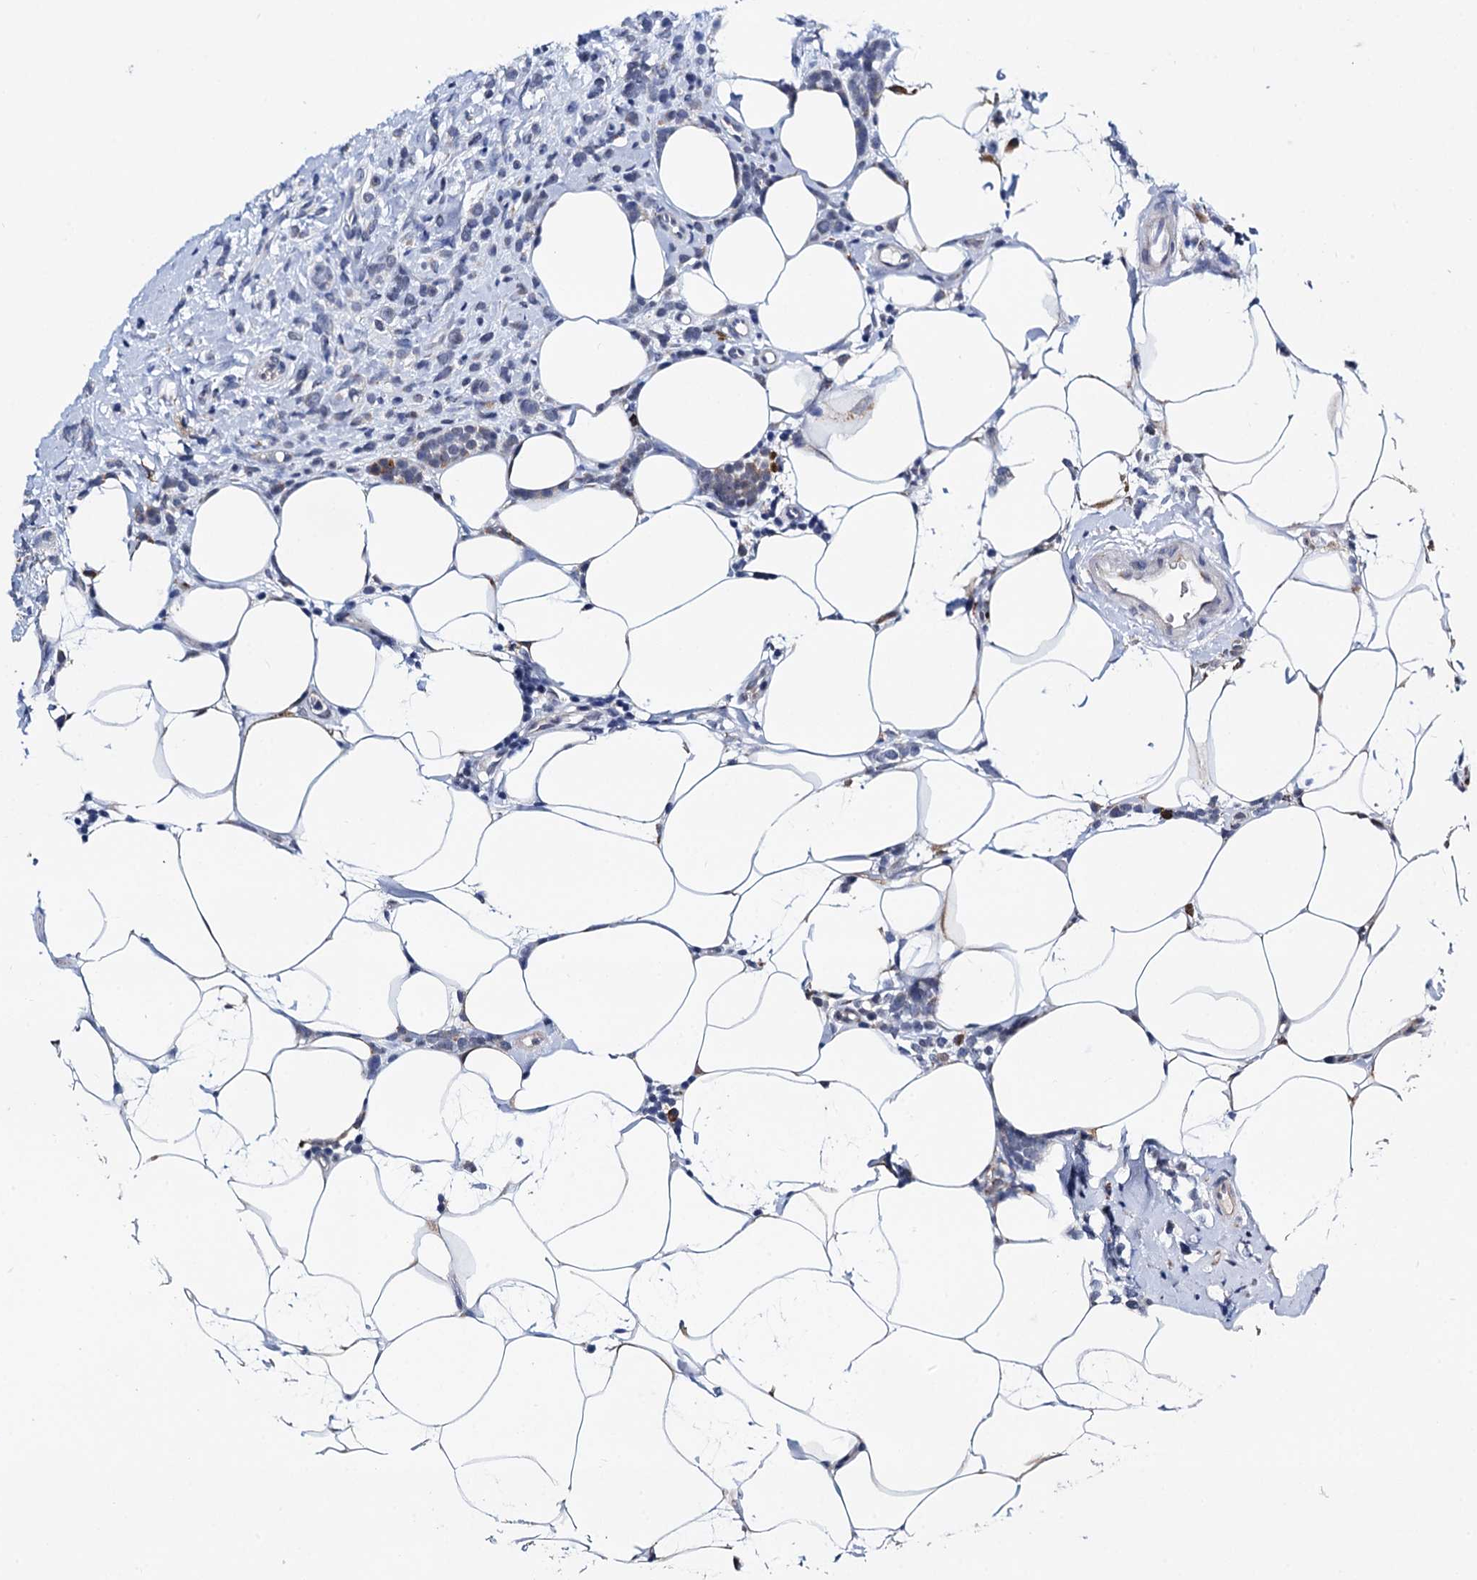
{"staining": {"intensity": "negative", "quantity": "none", "location": "none"}, "tissue": "breast cancer", "cell_type": "Tumor cells", "image_type": "cancer", "snomed": [{"axis": "morphology", "description": "Lobular carcinoma"}, {"axis": "topography", "description": "Breast"}], "caption": "Immunohistochemistry (IHC) of breast lobular carcinoma reveals no staining in tumor cells.", "gene": "SLC7A10", "patient": {"sex": "female", "age": 58}}